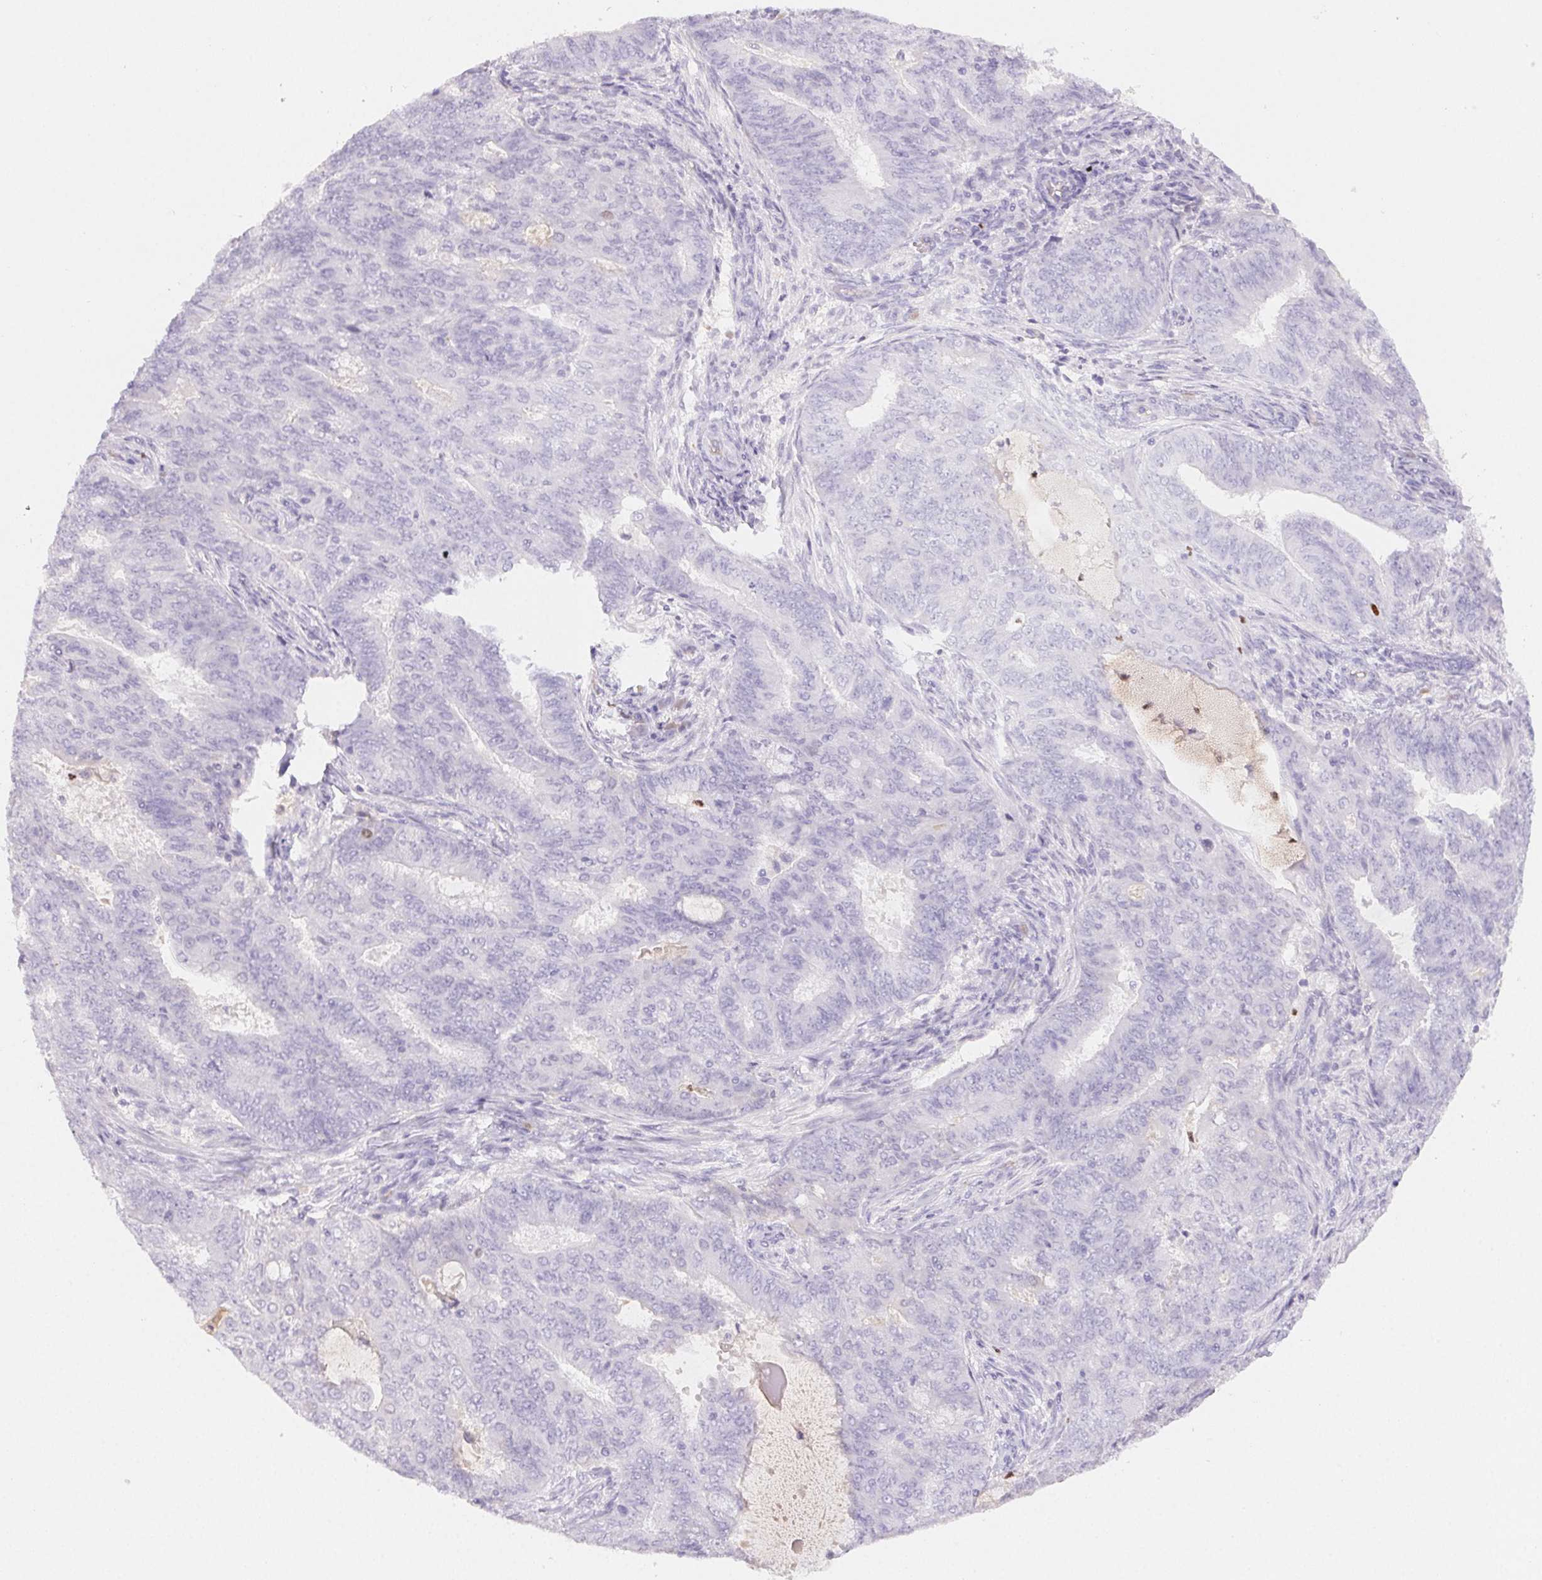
{"staining": {"intensity": "negative", "quantity": "none", "location": "none"}, "tissue": "endometrial cancer", "cell_type": "Tumor cells", "image_type": "cancer", "snomed": [{"axis": "morphology", "description": "Adenocarcinoma, NOS"}, {"axis": "topography", "description": "Endometrium"}], "caption": "Photomicrograph shows no protein staining in tumor cells of endometrial adenocarcinoma tissue.", "gene": "PADI4", "patient": {"sex": "female", "age": 62}}